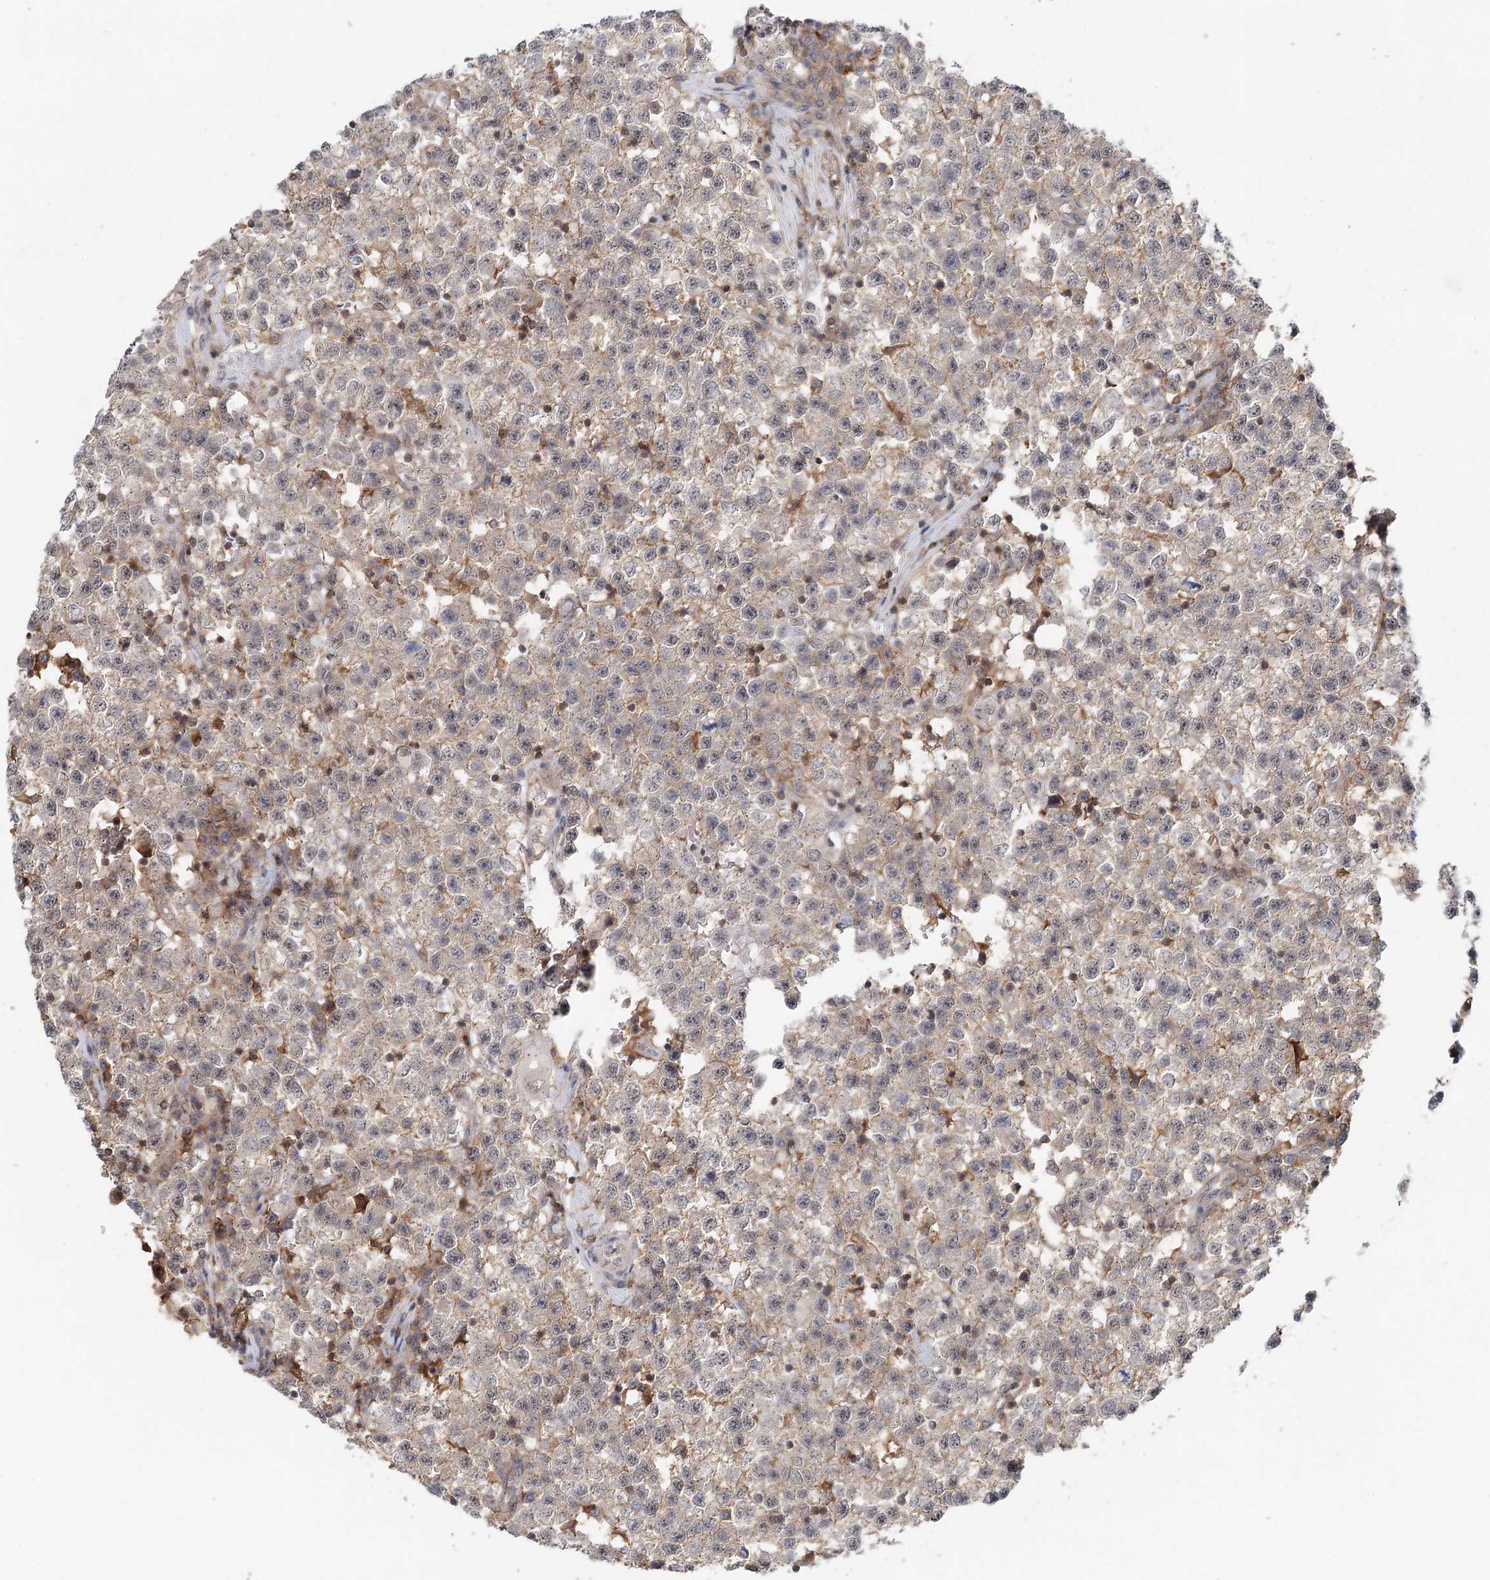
{"staining": {"intensity": "negative", "quantity": "none", "location": "none"}, "tissue": "testis cancer", "cell_type": "Tumor cells", "image_type": "cancer", "snomed": [{"axis": "morphology", "description": "Seminoma, NOS"}, {"axis": "topography", "description": "Testis"}], "caption": "Tumor cells are negative for brown protein staining in testis cancer.", "gene": "CDC42SE2", "patient": {"sex": "male", "age": 22}}